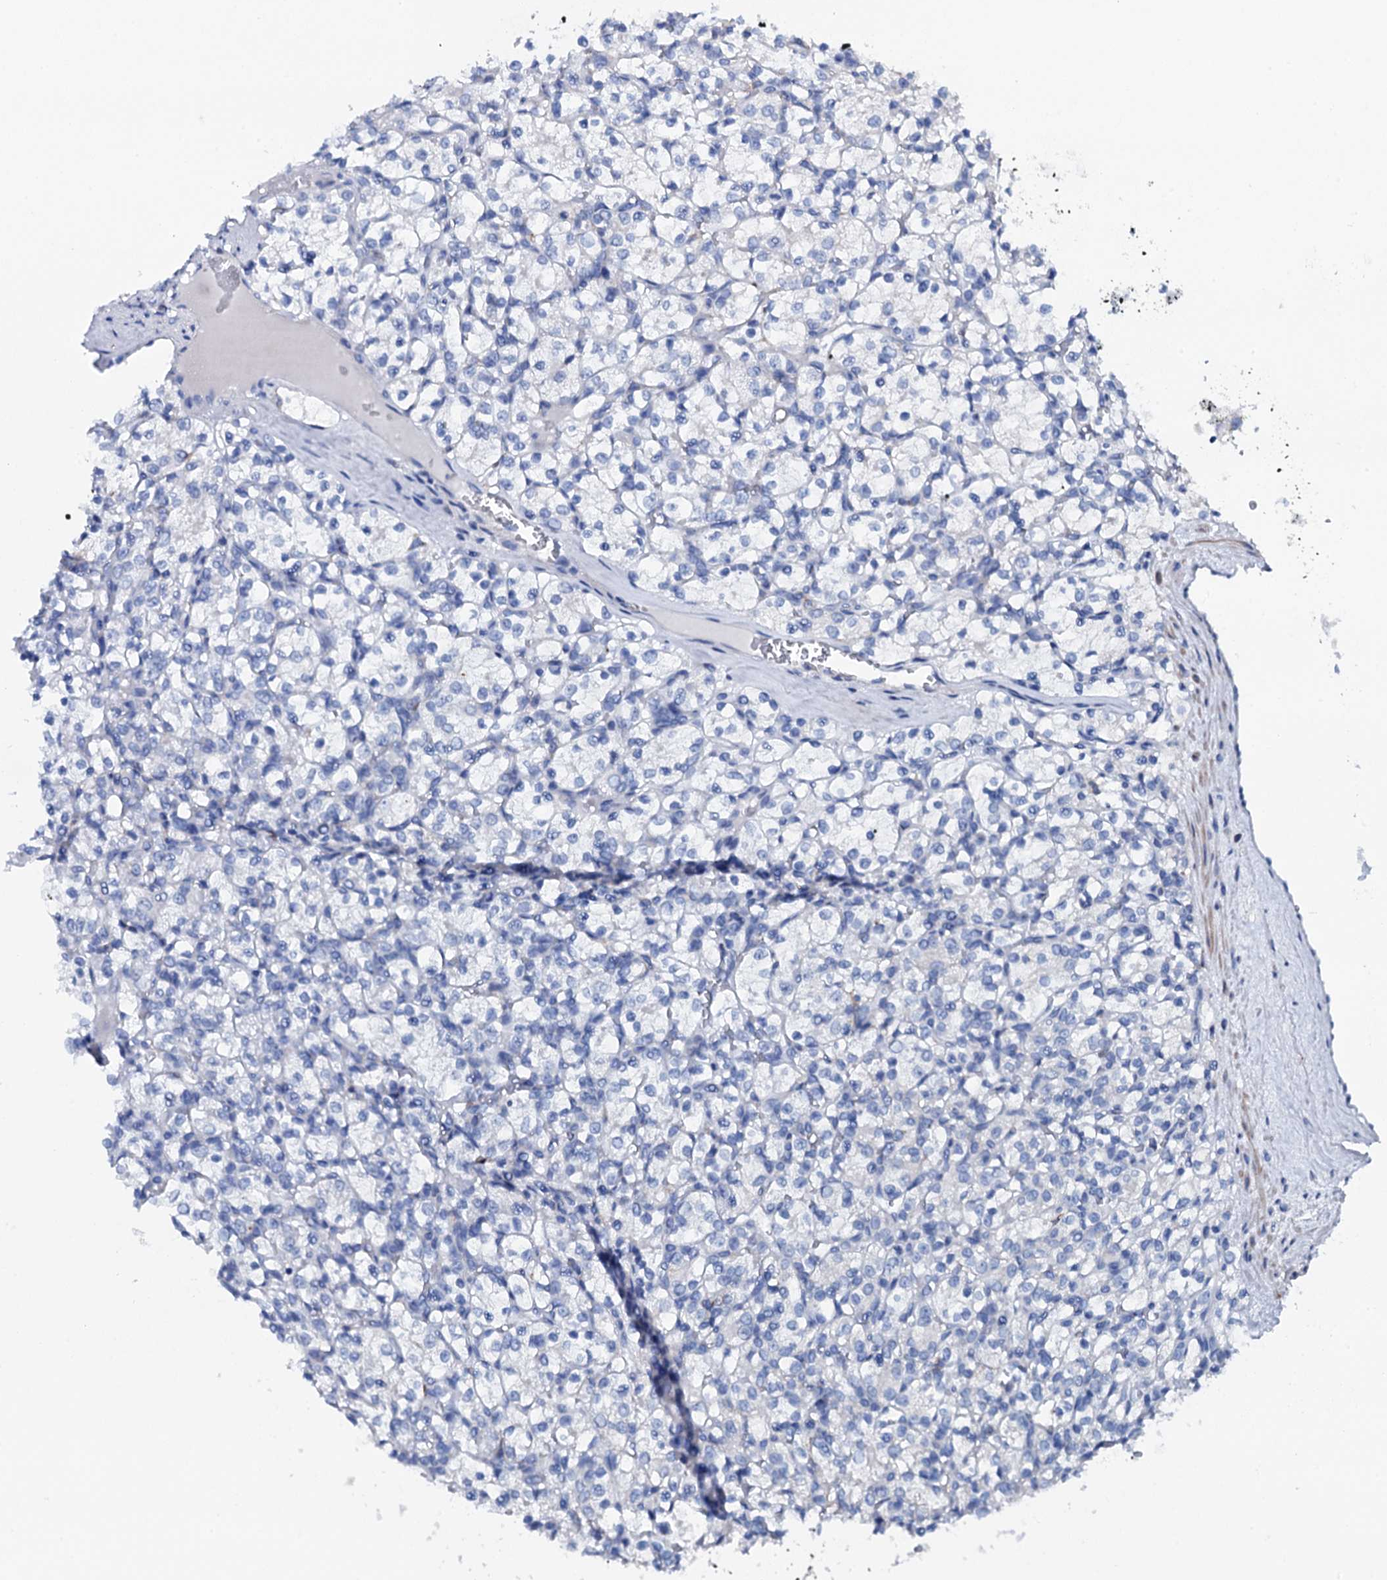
{"staining": {"intensity": "negative", "quantity": "none", "location": "none"}, "tissue": "renal cancer", "cell_type": "Tumor cells", "image_type": "cancer", "snomed": [{"axis": "morphology", "description": "Adenocarcinoma, NOS"}, {"axis": "topography", "description": "Kidney"}], "caption": "A histopathology image of human renal cancer is negative for staining in tumor cells. Brightfield microscopy of IHC stained with DAB (brown) and hematoxylin (blue), captured at high magnification.", "gene": "GYS2", "patient": {"sex": "female", "age": 69}}